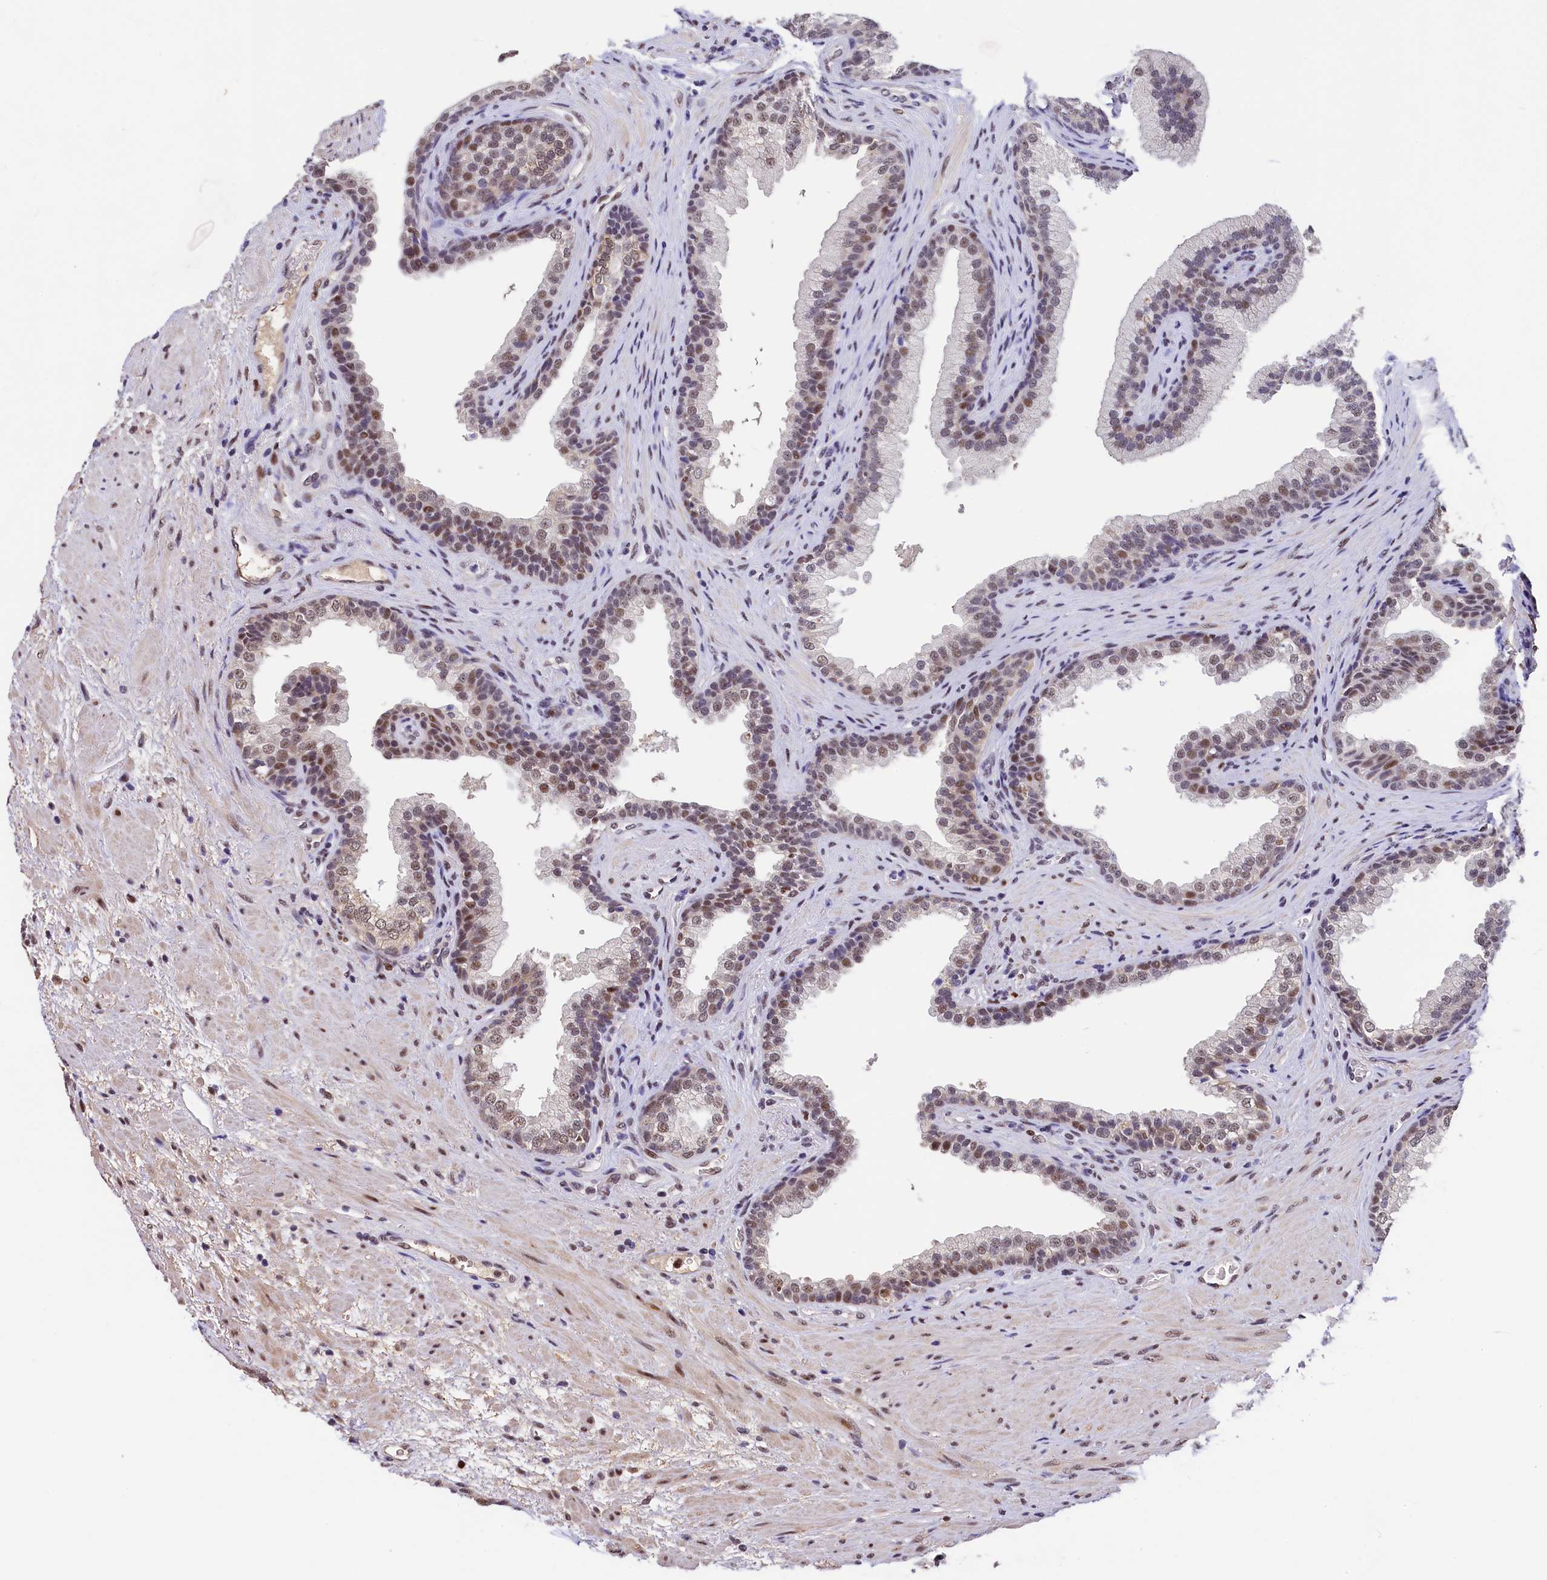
{"staining": {"intensity": "moderate", "quantity": "25%-75%", "location": "nuclear"}, "tissue": "prostate", "cell_type": "Glandular cells", "image_type": "normal", "snomed": [{"axis": "morphology", "description": "Normal tissue, NOS"}, {"axis": "topography", "description": "Prostate"}], "caption": "IHC histopathology image of benign human prostate stained for a protein (brown), which shows medium levels of moderate nuclear staining in approximately 25%-75% of glandular cells.", "gene": "HECTD4", "patient": {"sex": "male", "age": 76}}